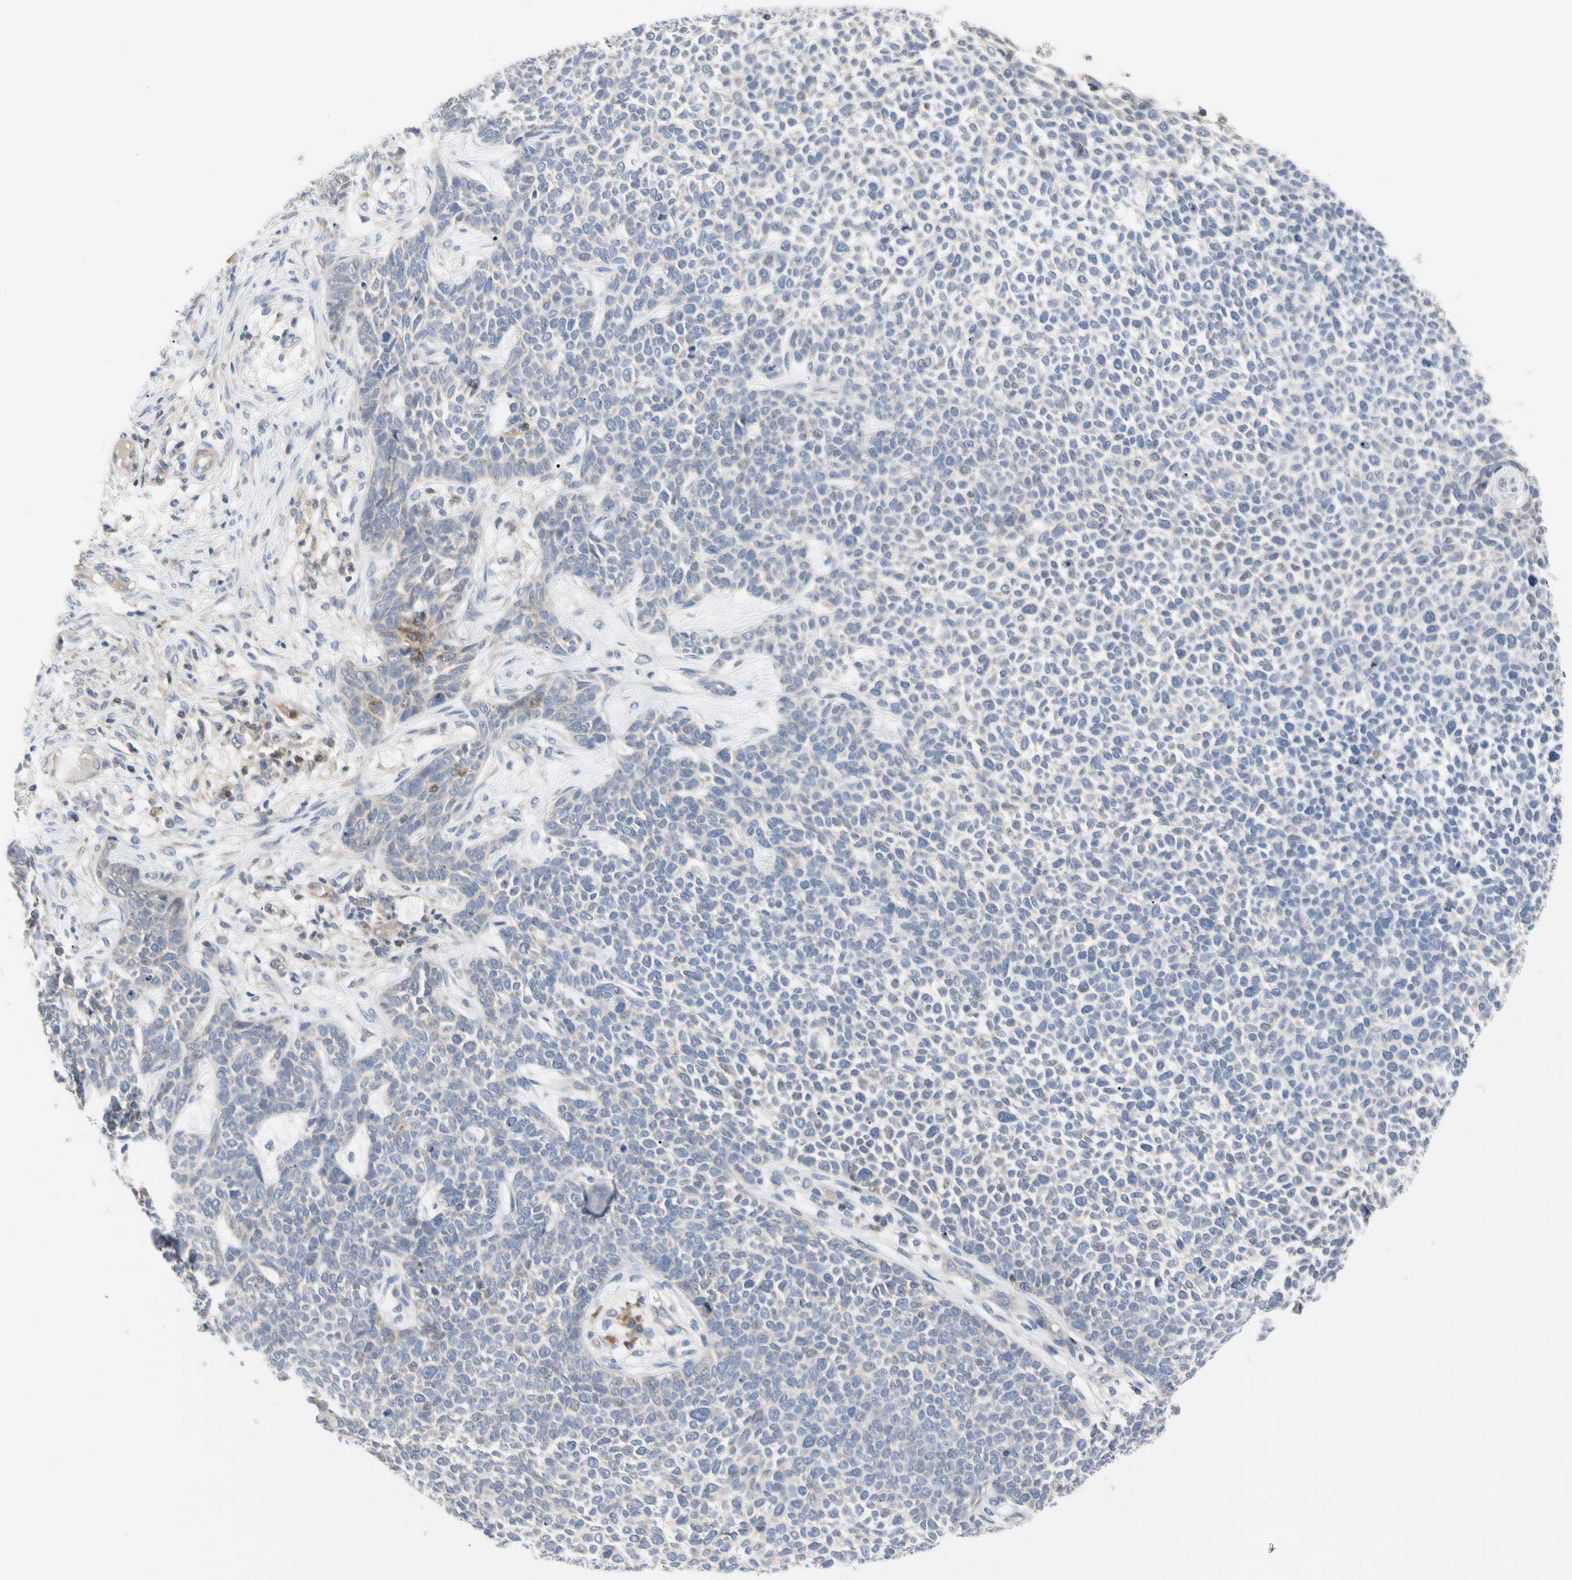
{"staining": {"intensity": "weak", "quantity": "<25%", "location": "cytoplasmic/membranous"}, "tissue": "skin cancer", "cell_type": "Tumor cells", "image_type": "cancer", "snomed": [{"axis": "morphology", "description": "Basal cell carcinoma"}, {"axis": "topography", "description": "Skin"}], "caption": "Human skin cancer stained for a protein using IHC displays no positivity in tumor cells.", "gene": "MCL1", "patient": {"sex": "female", "age": 84}}